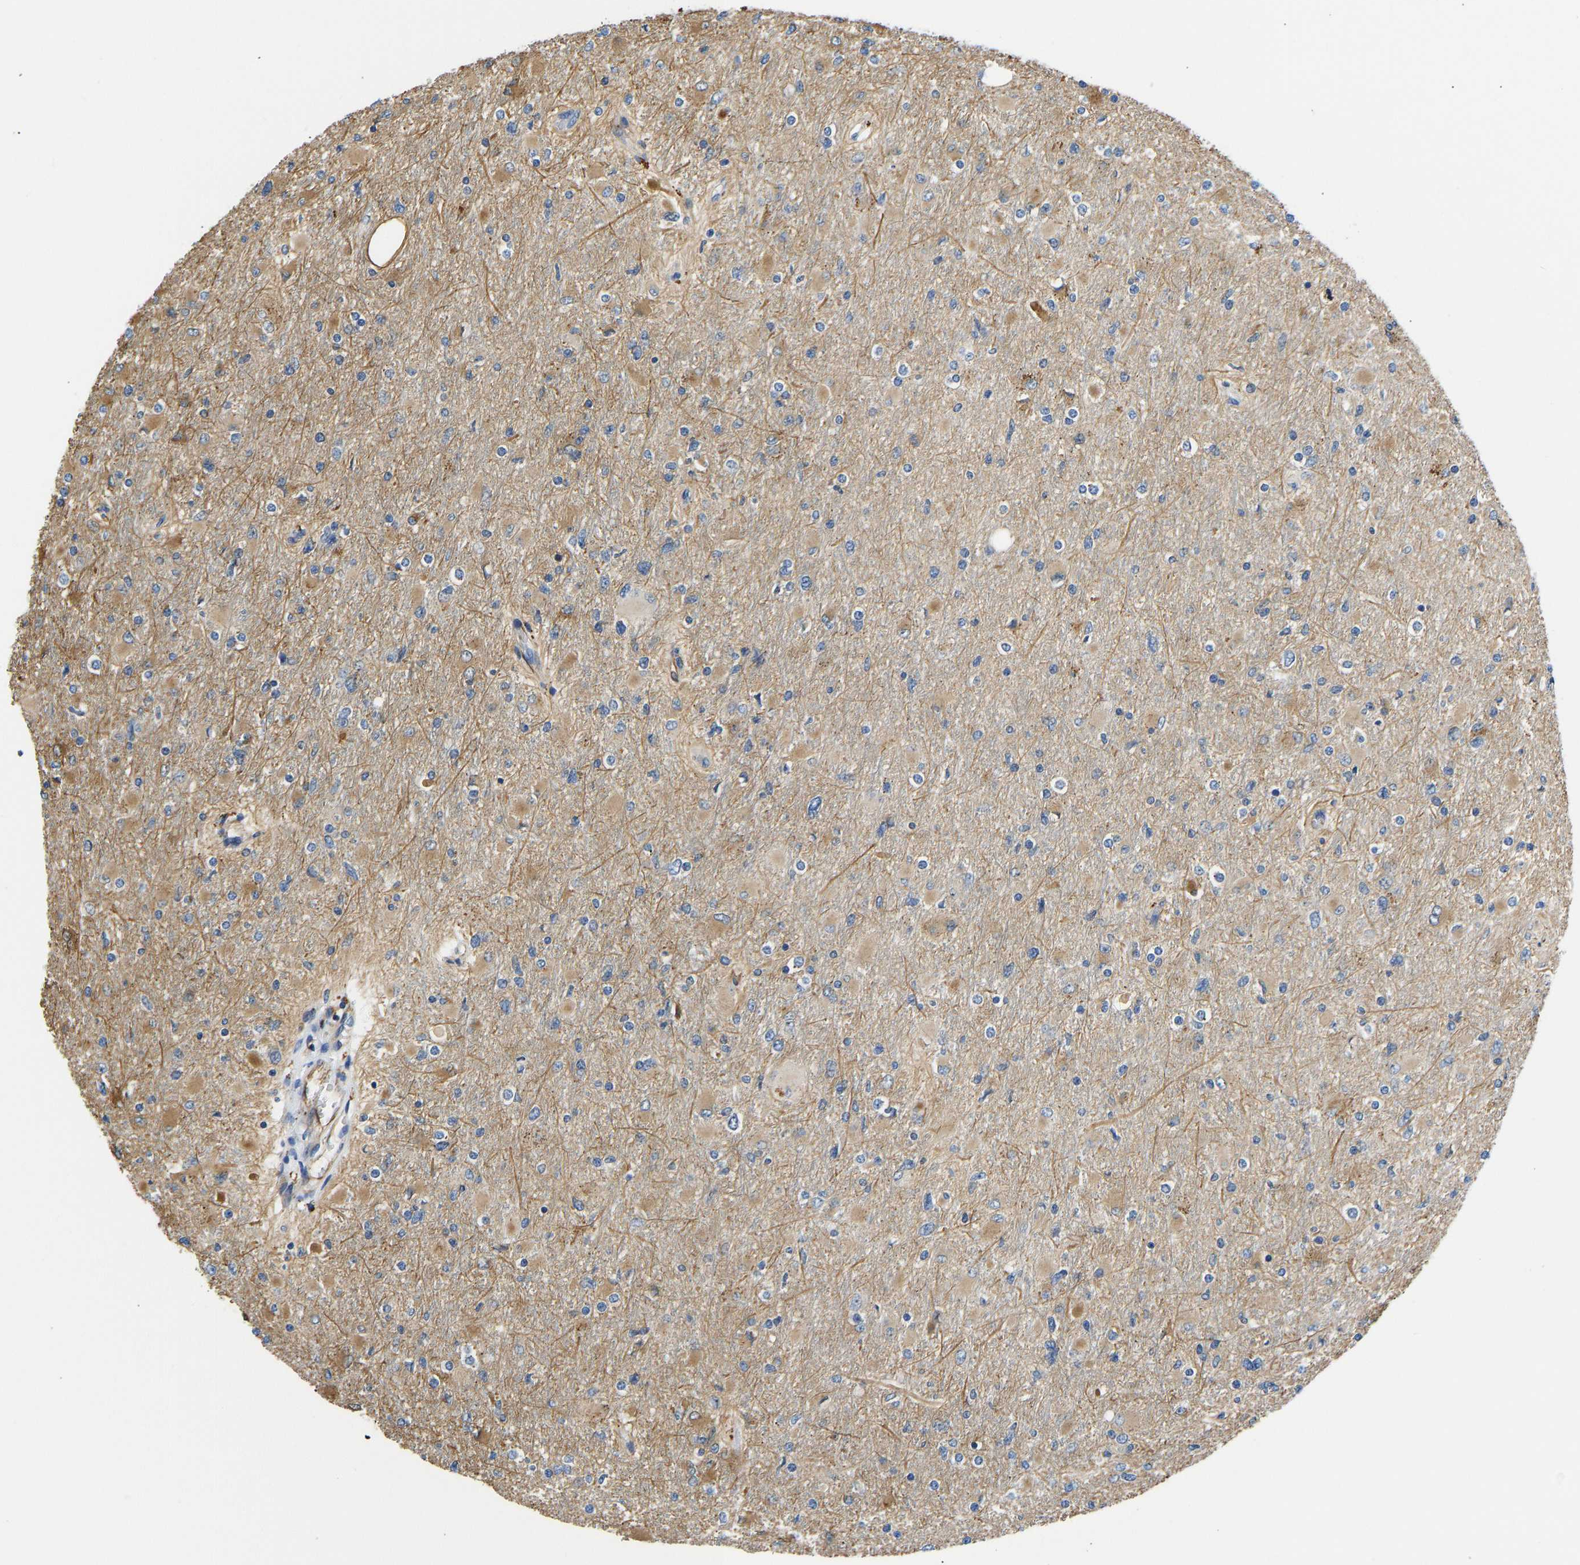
{"staining": {"intensity": "weak", "quantity": "25%-75%", "location": "cytoplasmic/membranous"}, "tissue": "glioma", "cell_type": "Tumor cells", "image_type": "cancer", "snomed": [{"axis": "morphology", "description": "Glioma, malignant, High grade"}, {"axis": "topography", "description": "Cerebral cortex"}], "caption": "High-power microscopy captured an IHC photomicrograph of malignant glioma (high-grade), revealing weak cytoplasmic/membranous staining in about 25%-75% of tumor cells.", "gene": "RESF1", "patient": {"sex": "female", "age": 36}}